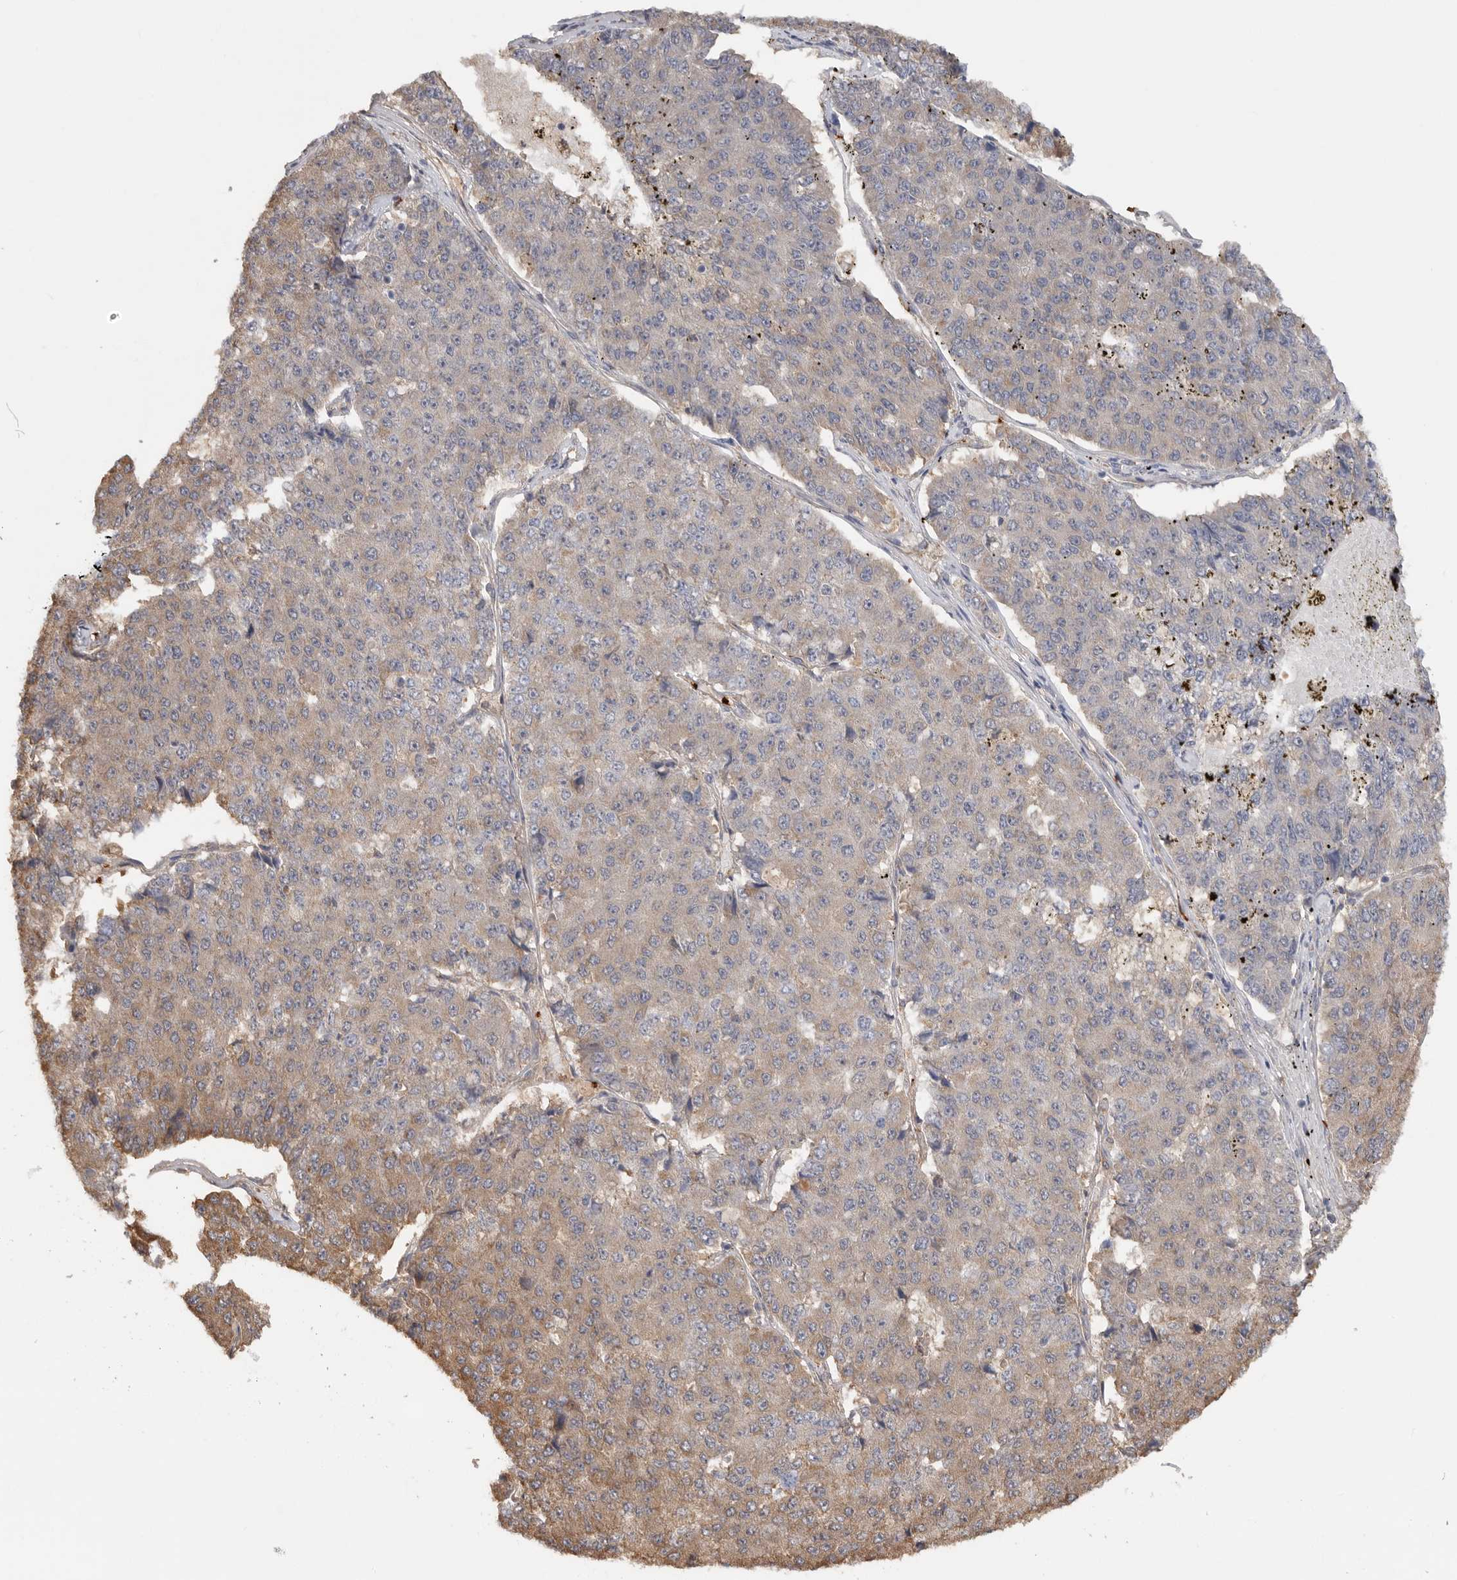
{"staining": {"intensity": "moderate", "quantity": ">75%", "location": "cytoplasmic/membranous"}, "tissue": "pancreatic cancer", "cell_type": "Tumor cells", "image_type": "cancer", "snomed": [{"axis": "morphology", "description": "Adenocarcinoma, NOS"}, {"axis": "topography", "description": "Pancreas"}], "caption": "This micrograph demonstrates adenocarcinoma (pancreatic) stained with immunohistochemistry (IHC) to label a protein in brown. The cytoplasmic/membranous of tumor cells show moderate positivity for the protein. Nuclei are counter-stained blue.", "gene": "CDC42BPB", "patient": {"sex": "male", "age": 50}}